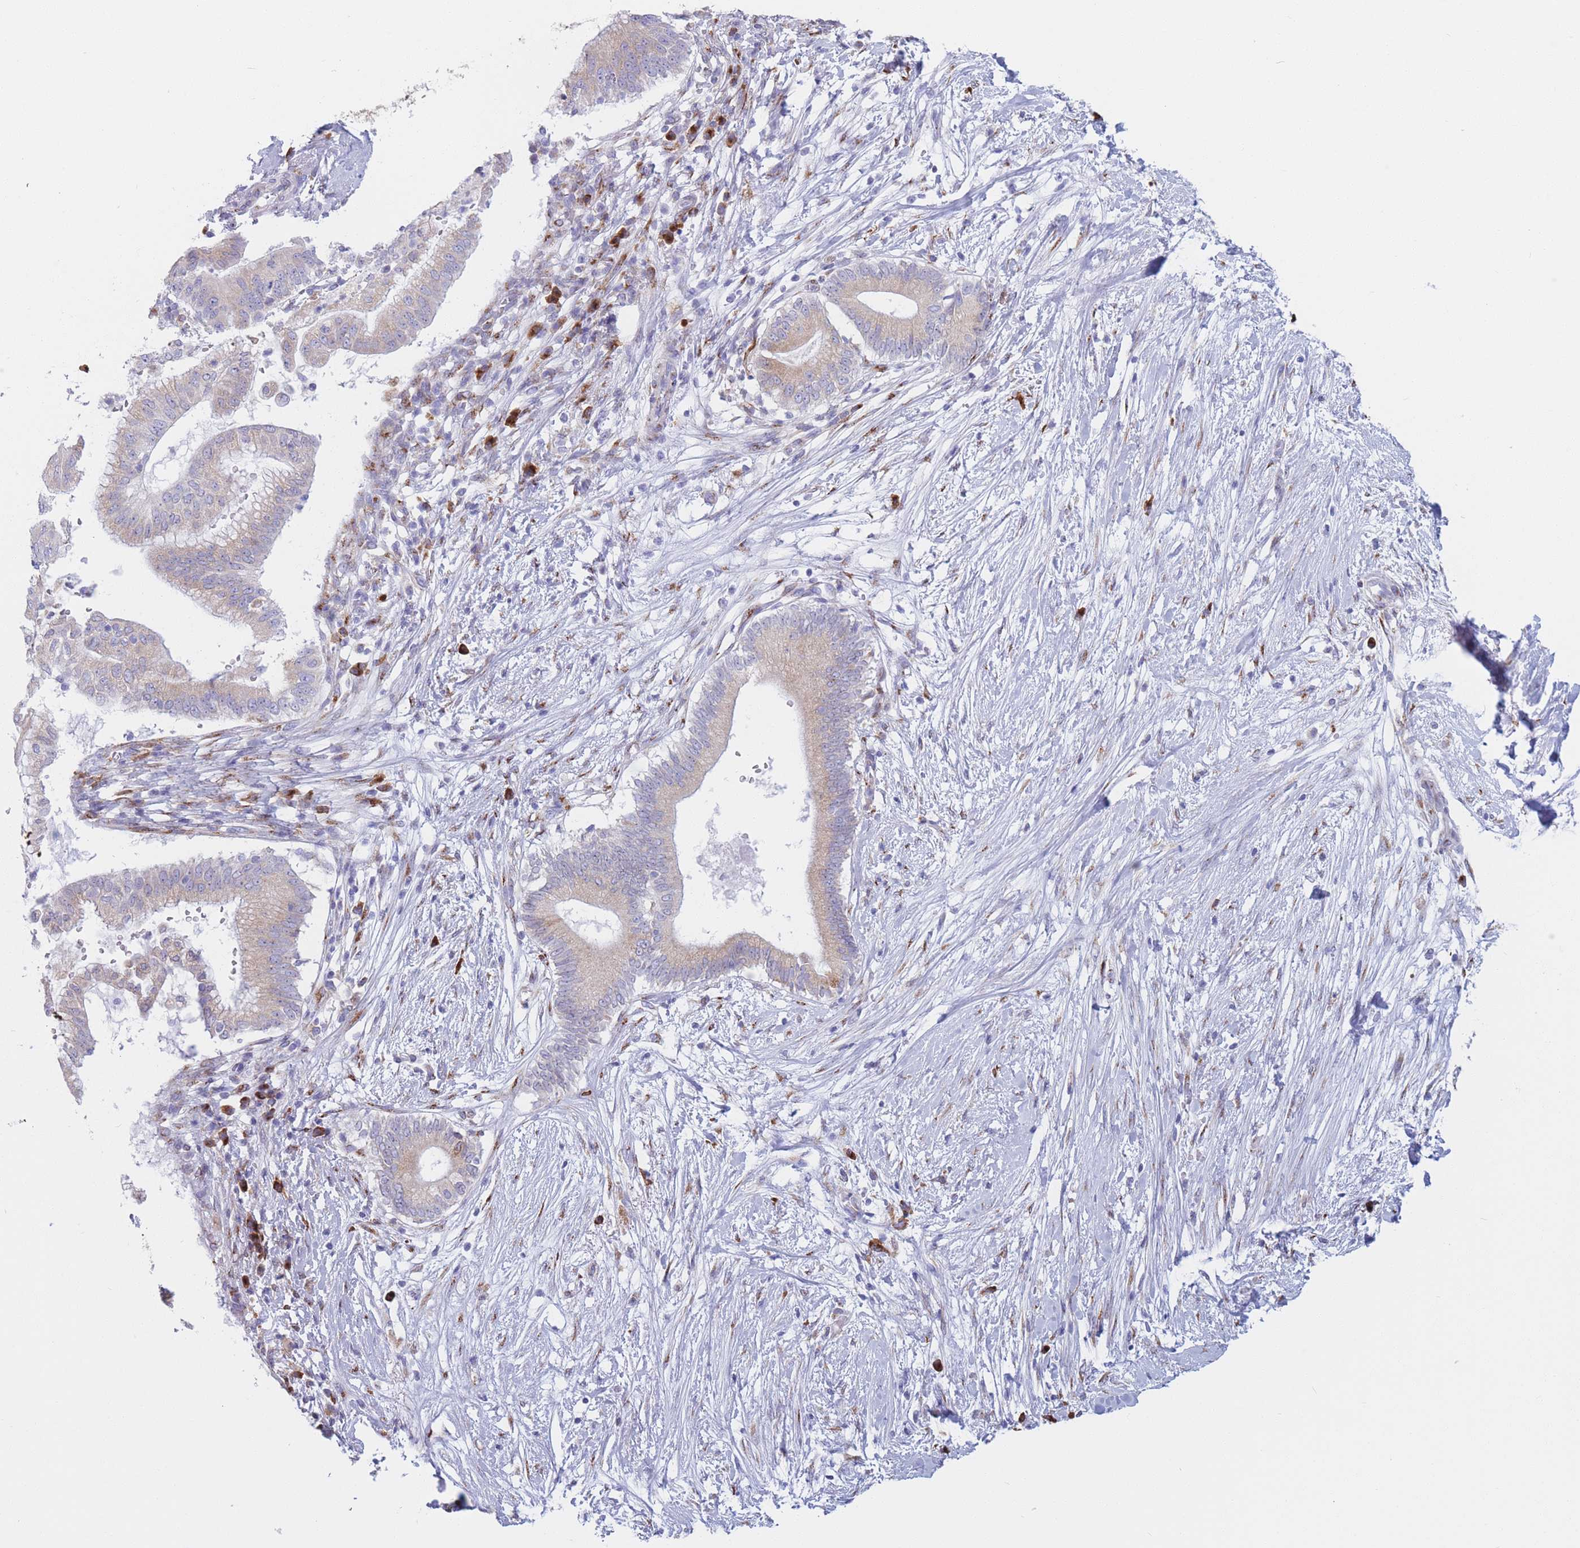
{"staining": {"intensity": "weak", "quantity": "25%-75%", "location": "cytoplasmic/membranous"}, "tissue": "pancreatic cancer", "cell_type": "Tumor cells", "image_type": "cancer", "snomed": [{"axis": "morphology", "description": "Adenocarcinoma, NOS"}, {"axis": "topography", "description": "Pancreas"}], "caption": "Protein positivity by IHC displays weak cytoplasmic/membranous staining in about 25%-75% of tumor cells in pancreatic adenocarcinoma.", "gene": "MRPL30", "patient": {"sex": "male", "age": 68}}